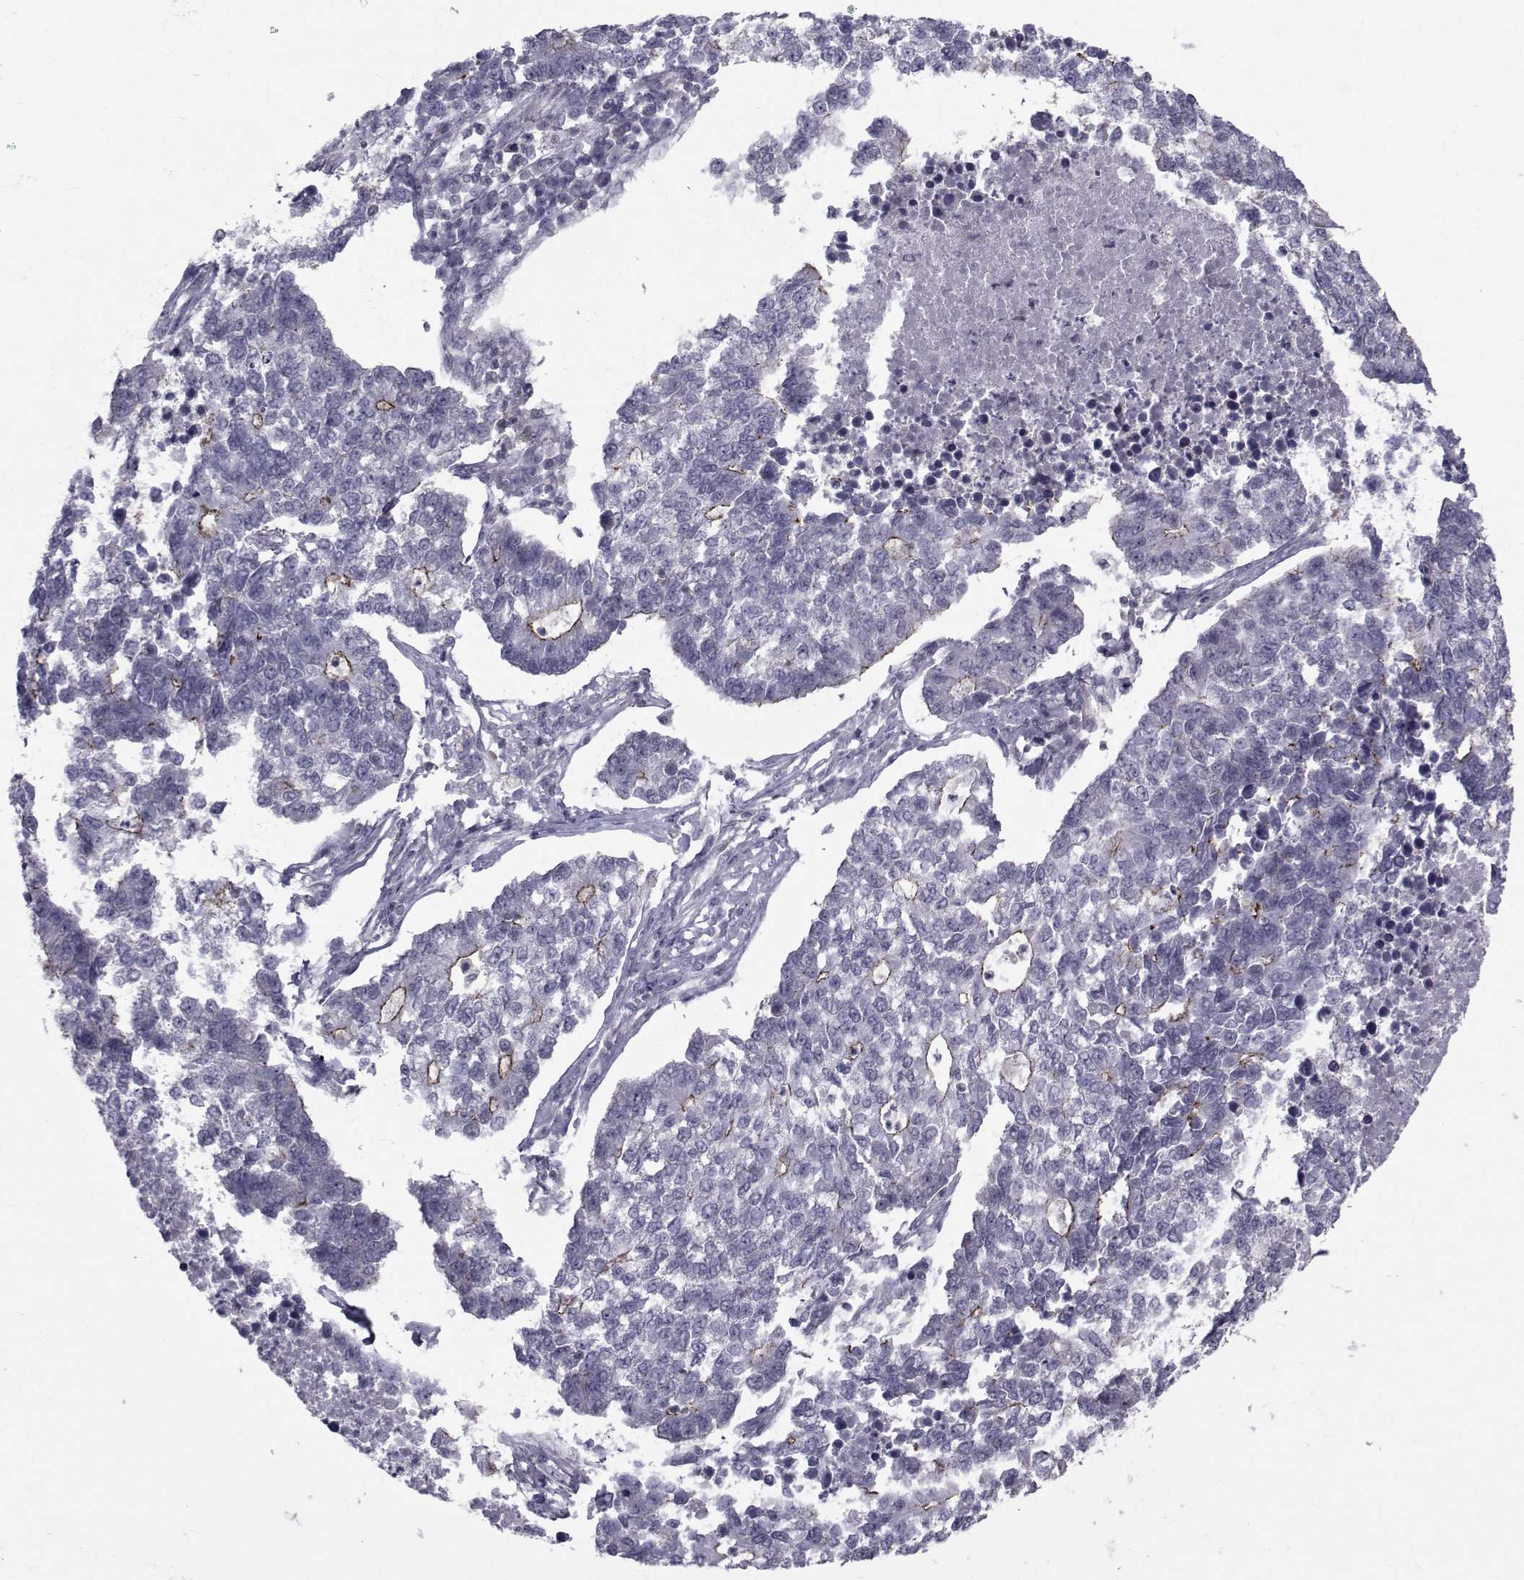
{"staining": {"intensity": "strong", "quantity": "<25%", "location": "cytoplasmic/membranous"}, "tissue": "lung cancer", "cell_type": "Tumor cells", "image_type": "cancer", "snomed": [{"axis": "morphology", "description": "Adenocarcinoma, NOS"}, {"axis": "topography", "description": "Lung"}], "caption": "Immunohistochemistry (IHC) (DAB) staining of human lung adenocarcinoma exhibits strong cytoplasmic/membranous protein staining in about <25% of tumor cells.", "gene": "SLC30A10", "patient": {"sex": "male", "age": 57}}